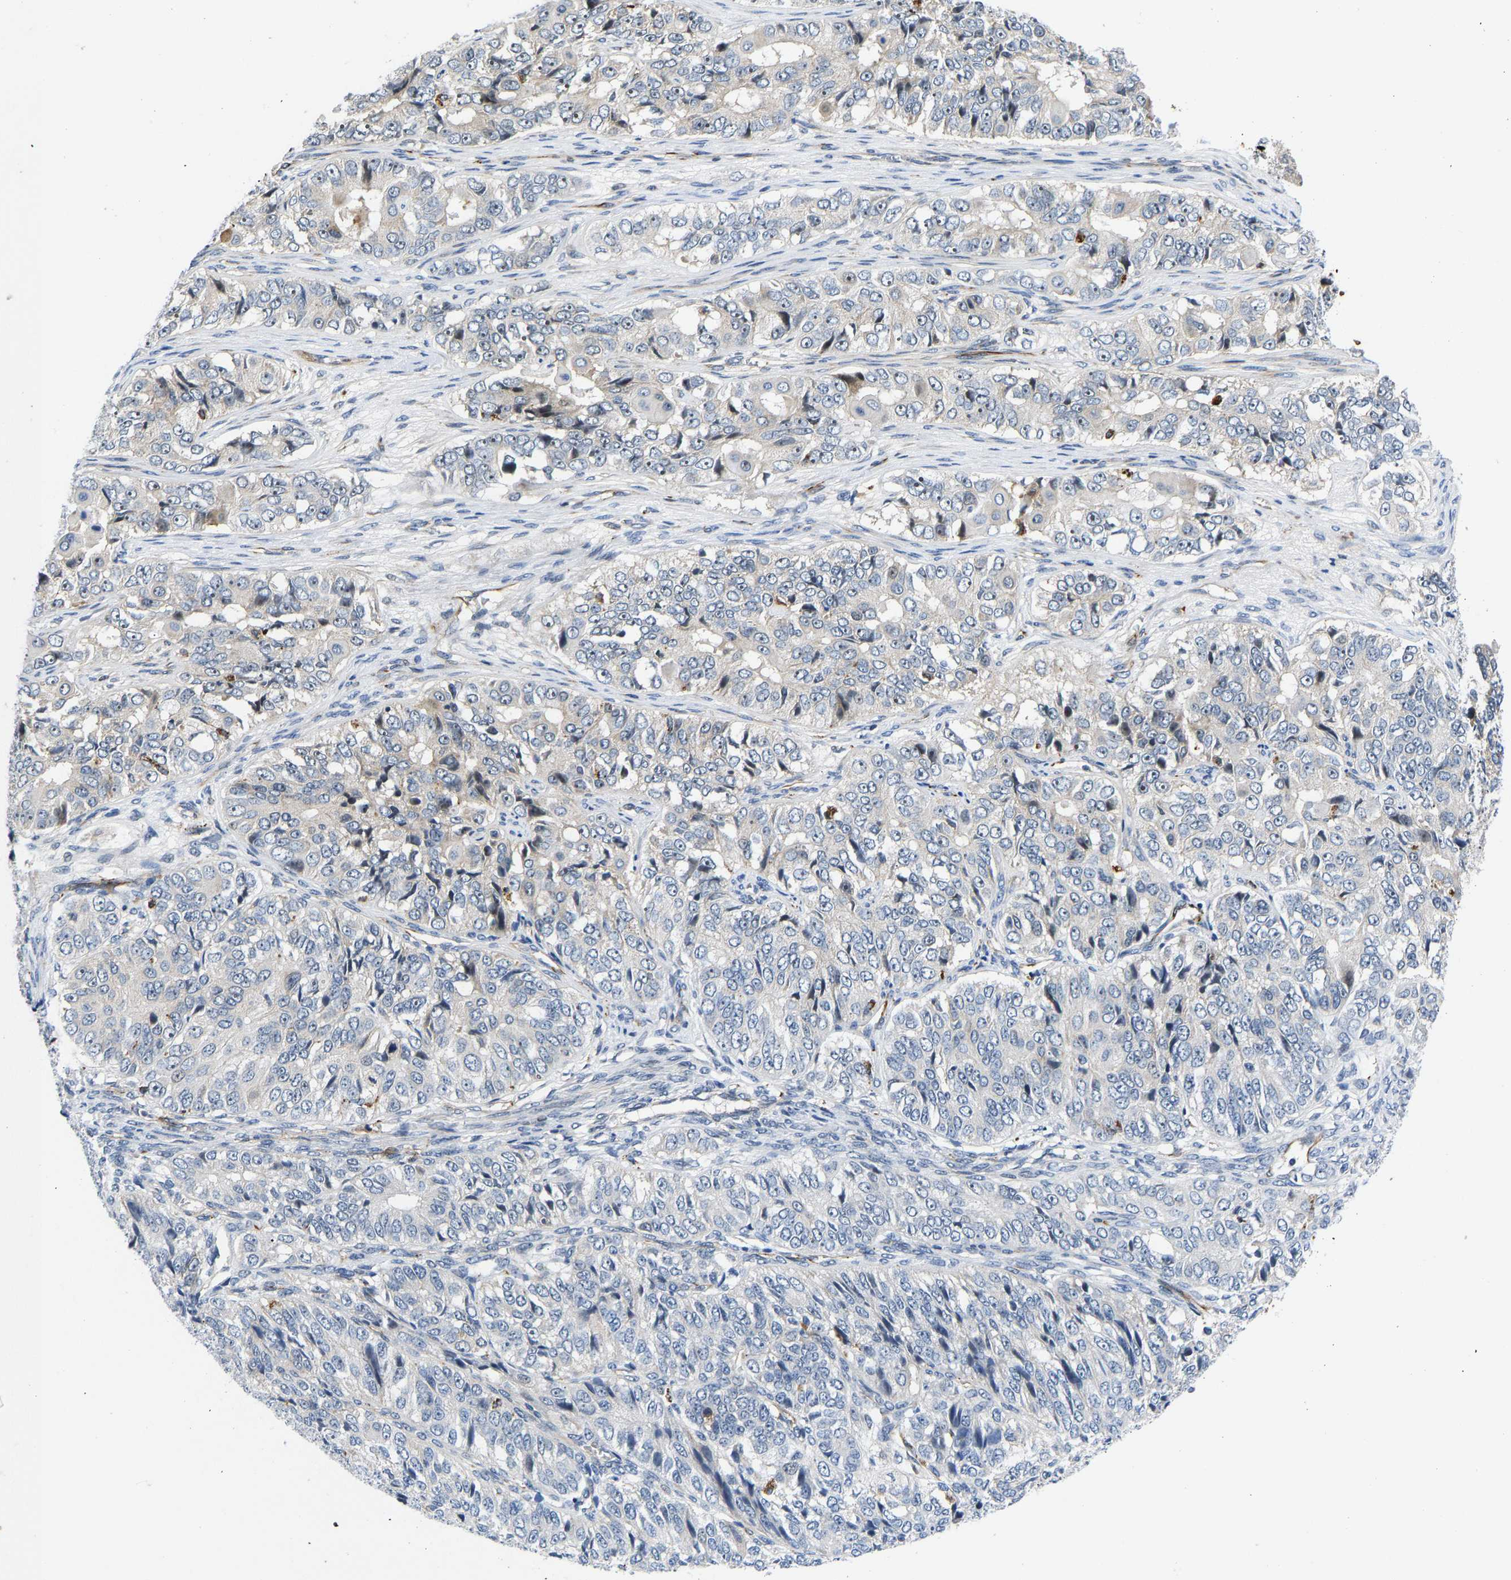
{"staining": {"intensity": "moderate", "quantity": "25%-75%", "location": "nuclear"}, "tissue": "ovarian cancer", "cell_type": "Tumor cells", "image_type": "cancer", "snomed": [{"axis": "morphology", "description": "Carcinoma, endometroid"}, {"axis": "topography", "description": "Ovary"}], "caption": "Moderate nuclear expression for a protein is identified in approximately 25%-75% of tumor cells of ovarian cancer using immunohistochemistry.", "gene": "RESF1", "patient": {"sex": "female", "age": 51}}